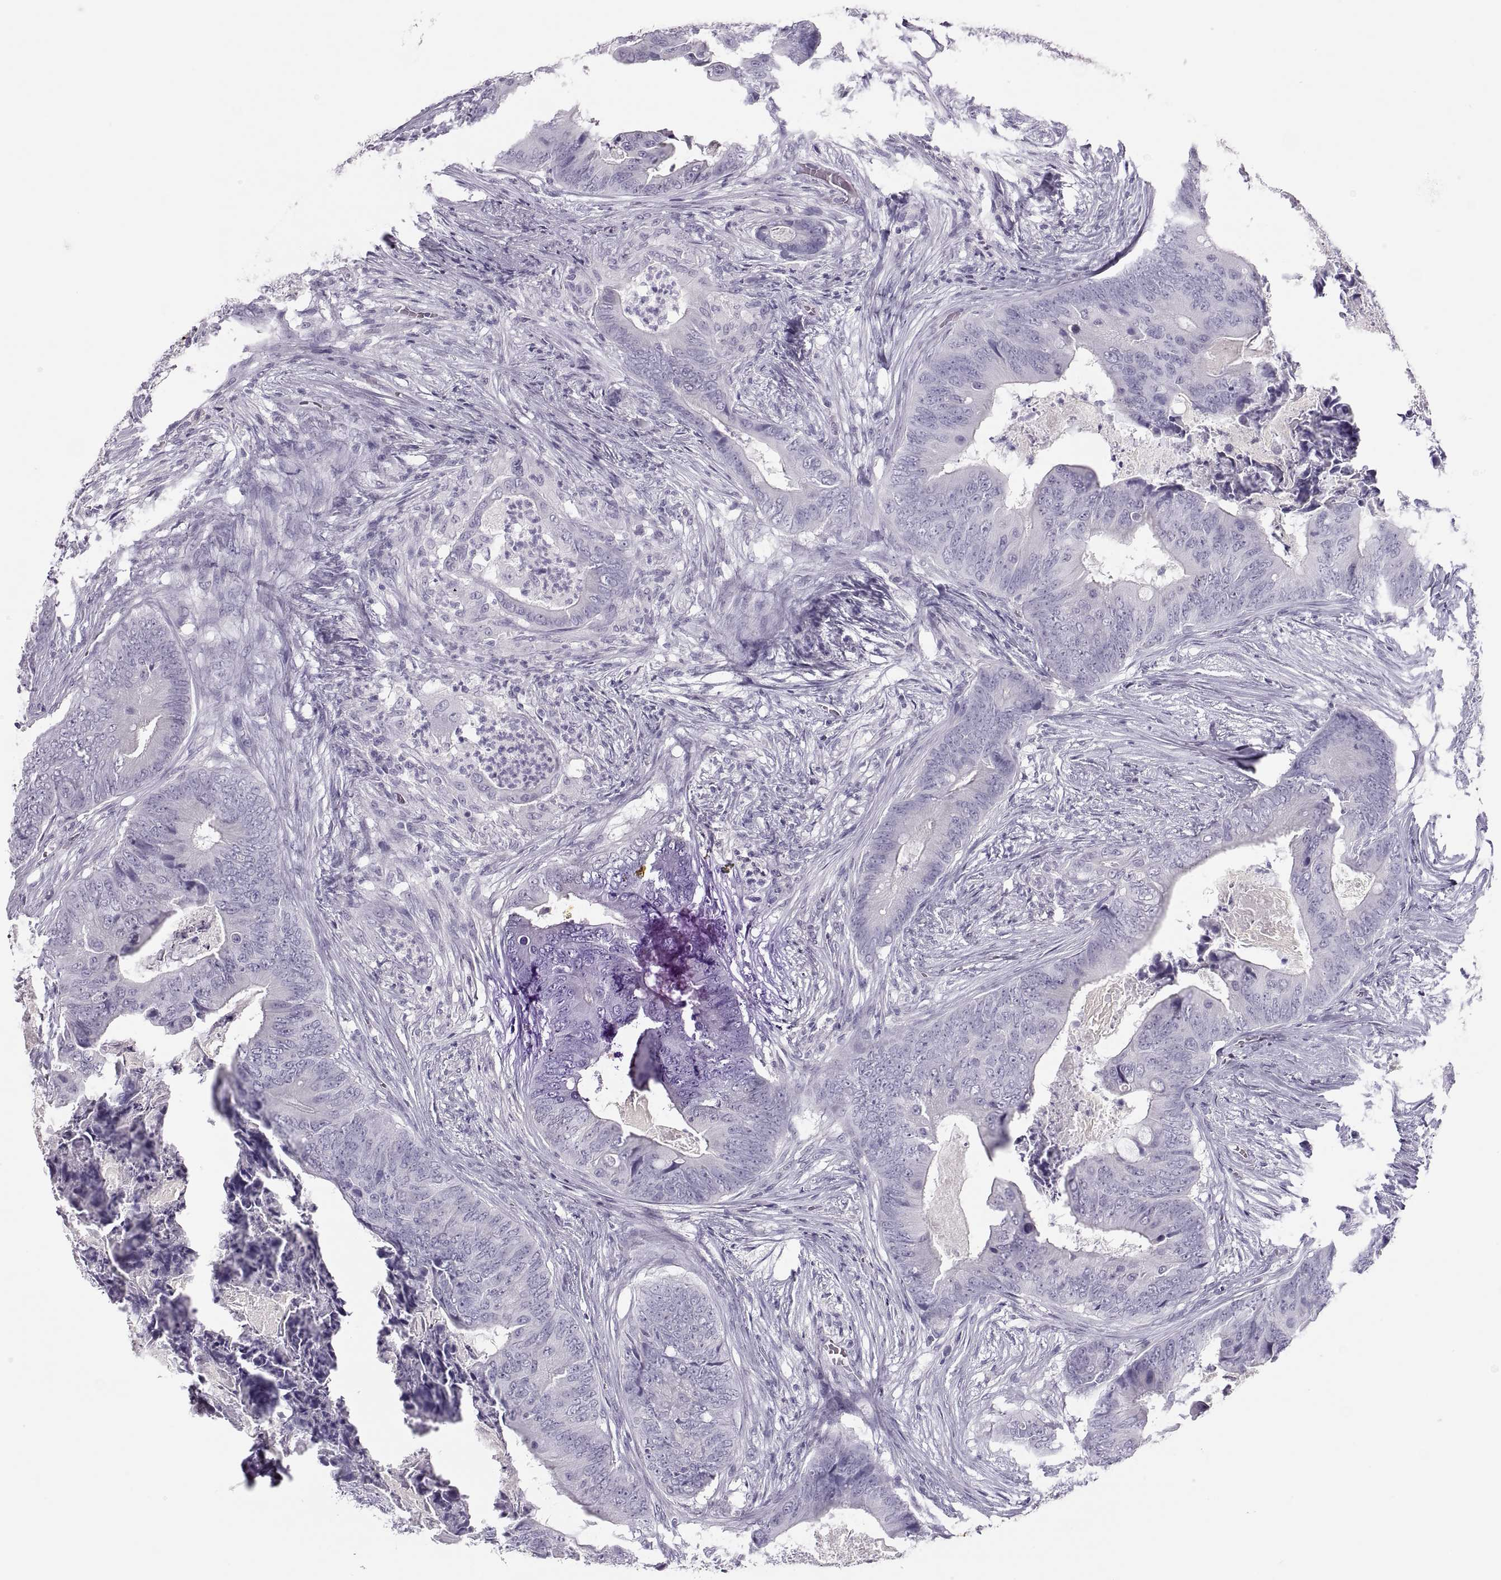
{"staining": {"intensity": "negative", "quantity": "none", "location": "none"}, "tissue": "colorectal cancer", "cell_type": "Tumor cells", "image_type": "cancer", "snomed": [{"axis": "morphology", "description": "Adenocarcinoma, NOS"}, {"axis": "topography", "description": "Colon"}], "caption": "IHC image of adenocarcinoma (colorectal) stained for a protein (brown), which reveals no expression in tumor cells.", "gene": "SEMG1", "patient": {"sex": "male", "age": 84}}